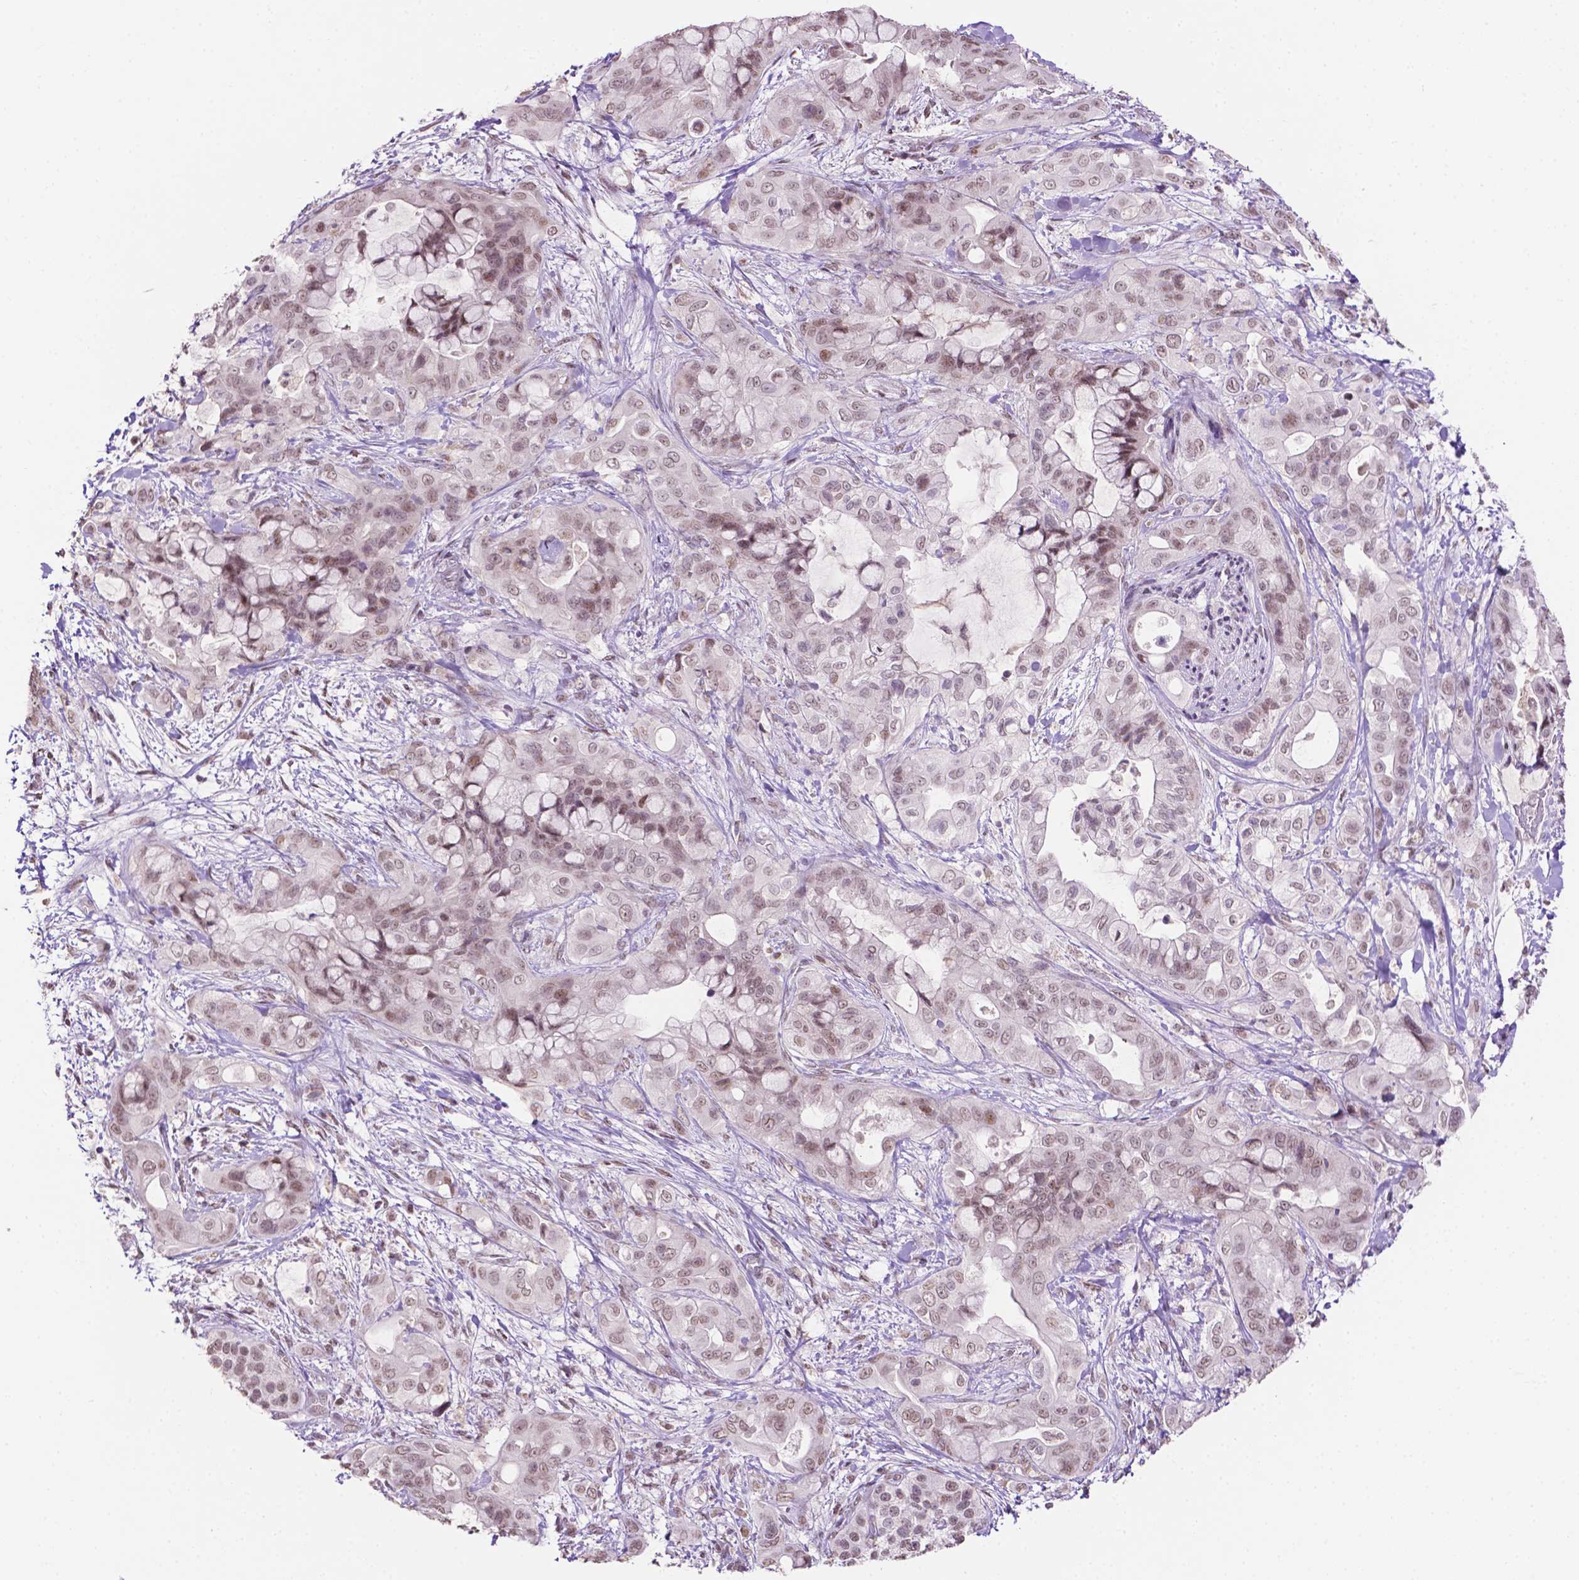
{"staining": {"intensity": "weak", "quantity": ">75%", "location": "nuclear"}, "tissue": "pancreatic cancer", "cell_type": "Tumor cells", "image_type": "cancer", "snomed": [{"axis": "morphology", "description": "Adenocarcinoma, NOS"}, {"axis": "topography", "description": "Pancreas"}], "caption": "IHC histopathology image of human pancreatic adenocarcinoma stained for a protein (brown), which shows low levels of weak nuclear positivity in approximately >75% of tumor cells.", "gene": "PTPN6", "patient": {"sex": "male", "age": 71}}